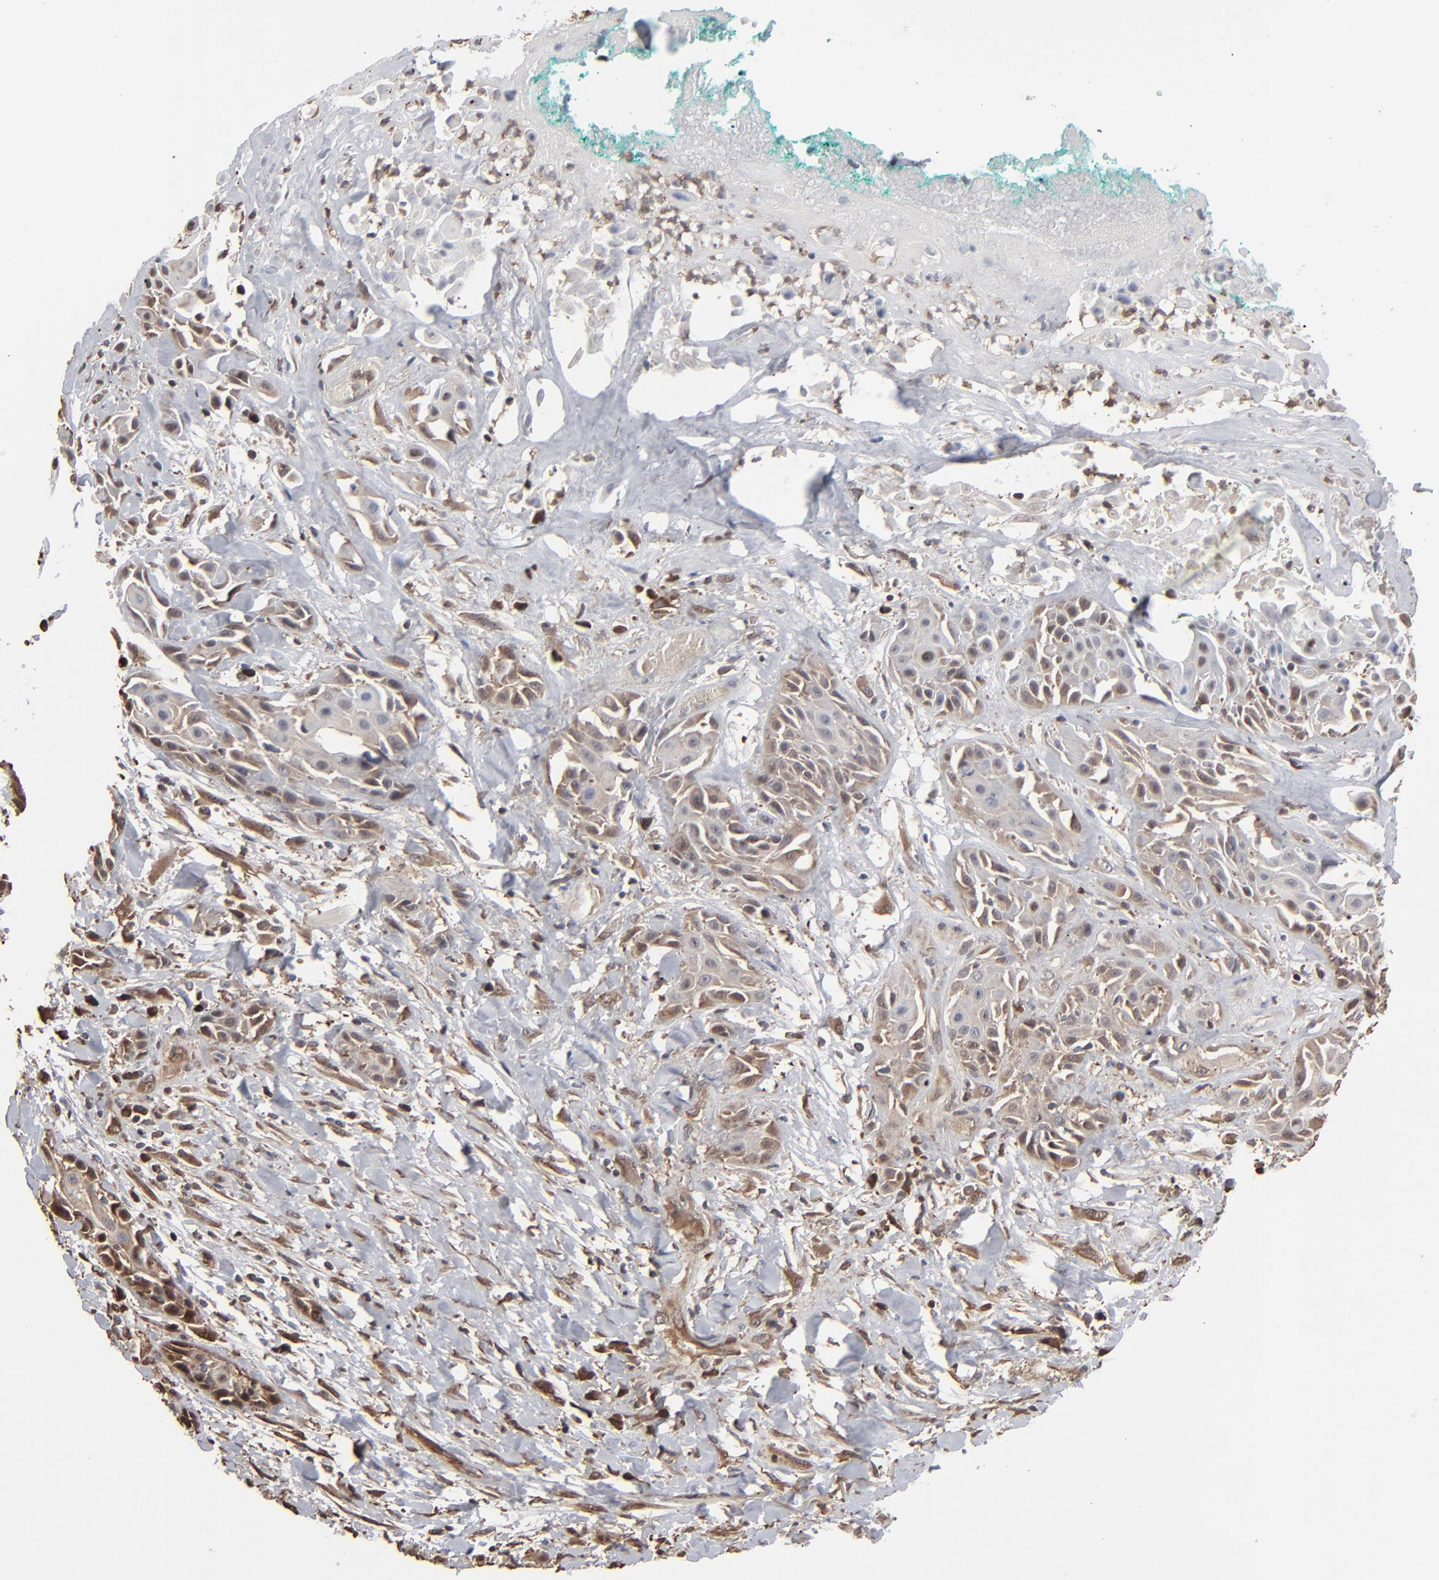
{"staining": {"intensity": "moderate", "quantity": ">75%", "location": "cytoplasmic/membranous"}, "tissue": "skin cancer", "cell_type": "Tumor cells", "image_type": "cancer", "snomed": [{"axis": "morphology", "description": "Squamous cell carcinoma, NOS"}, {"axis": "topography", "description": "Skin"}, {"axis": "topography", "description": "Anal"}], "caption": "Squamous cell carcinoma (skin) stained for a protein (brown) displays moderate cytoplasmic/membranous positive staining in approximately >75% of tumor cells.", "gene": "NME1-NME2", "patient": {"sex": "male", "age": 64}}